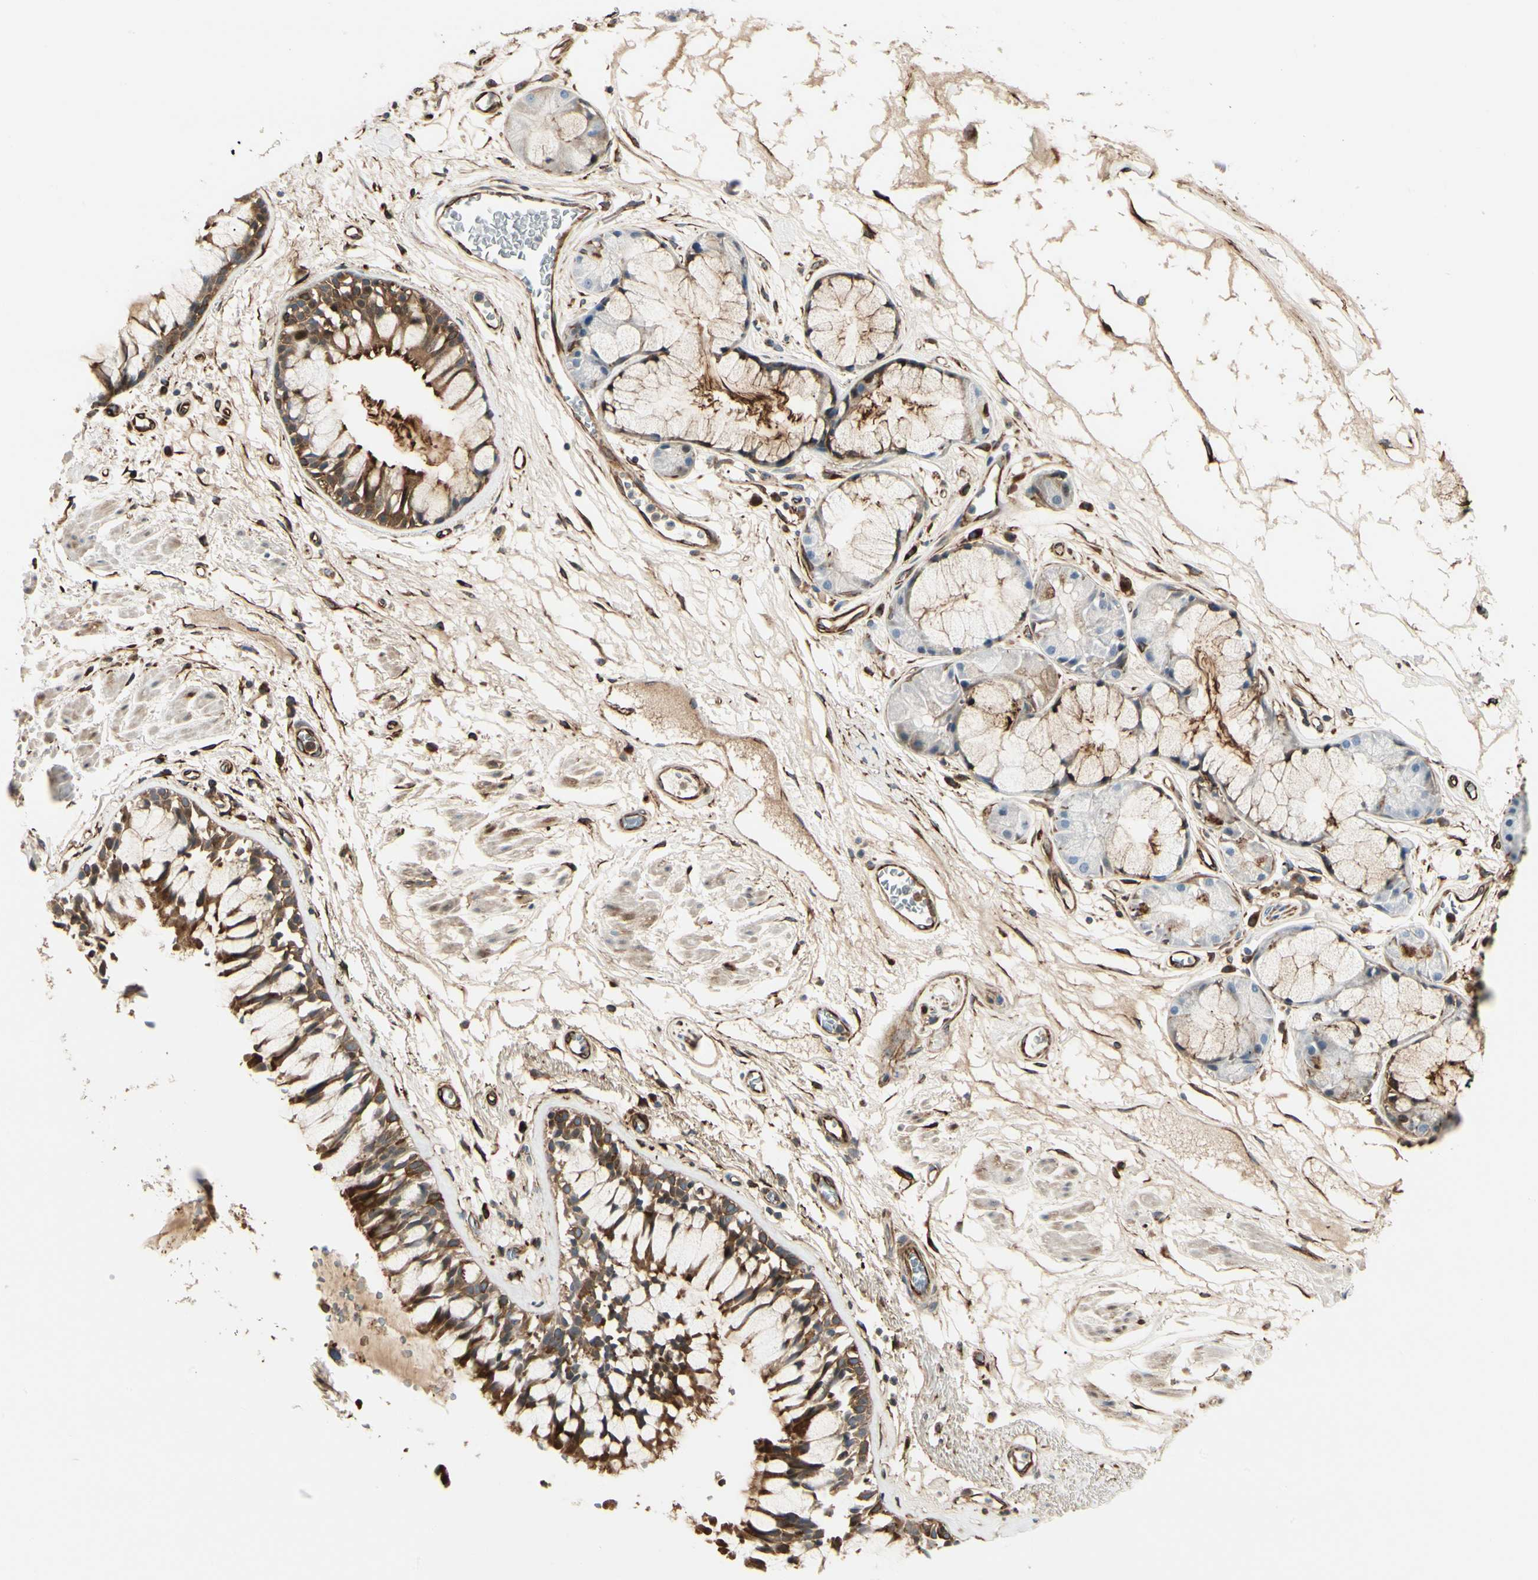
{"staining": {"intensity": "strong", "quantity": ">75%", "location": "cytoplasmic/membranous"}, "tissue": "bronchus", "cell_type": "Respiratory epithelial cells", "image_type": "normal", "snomed": [{"axis": "morphology", "description": "Normal tissue, NOS"}, {"axis": "topography", "description": "Bronchus"}], "caption": "IHC (DAB (3,3'-diaminobenzidine)) staining of unremarkable human bronchus demonstrates strong cytoplasmic/membranous protein expression in about >75% of respiratory epithelial cells. Nuclei are stained in blue.", "gene": "FTH1", "patient": {"sex": "male", "age": 66}}